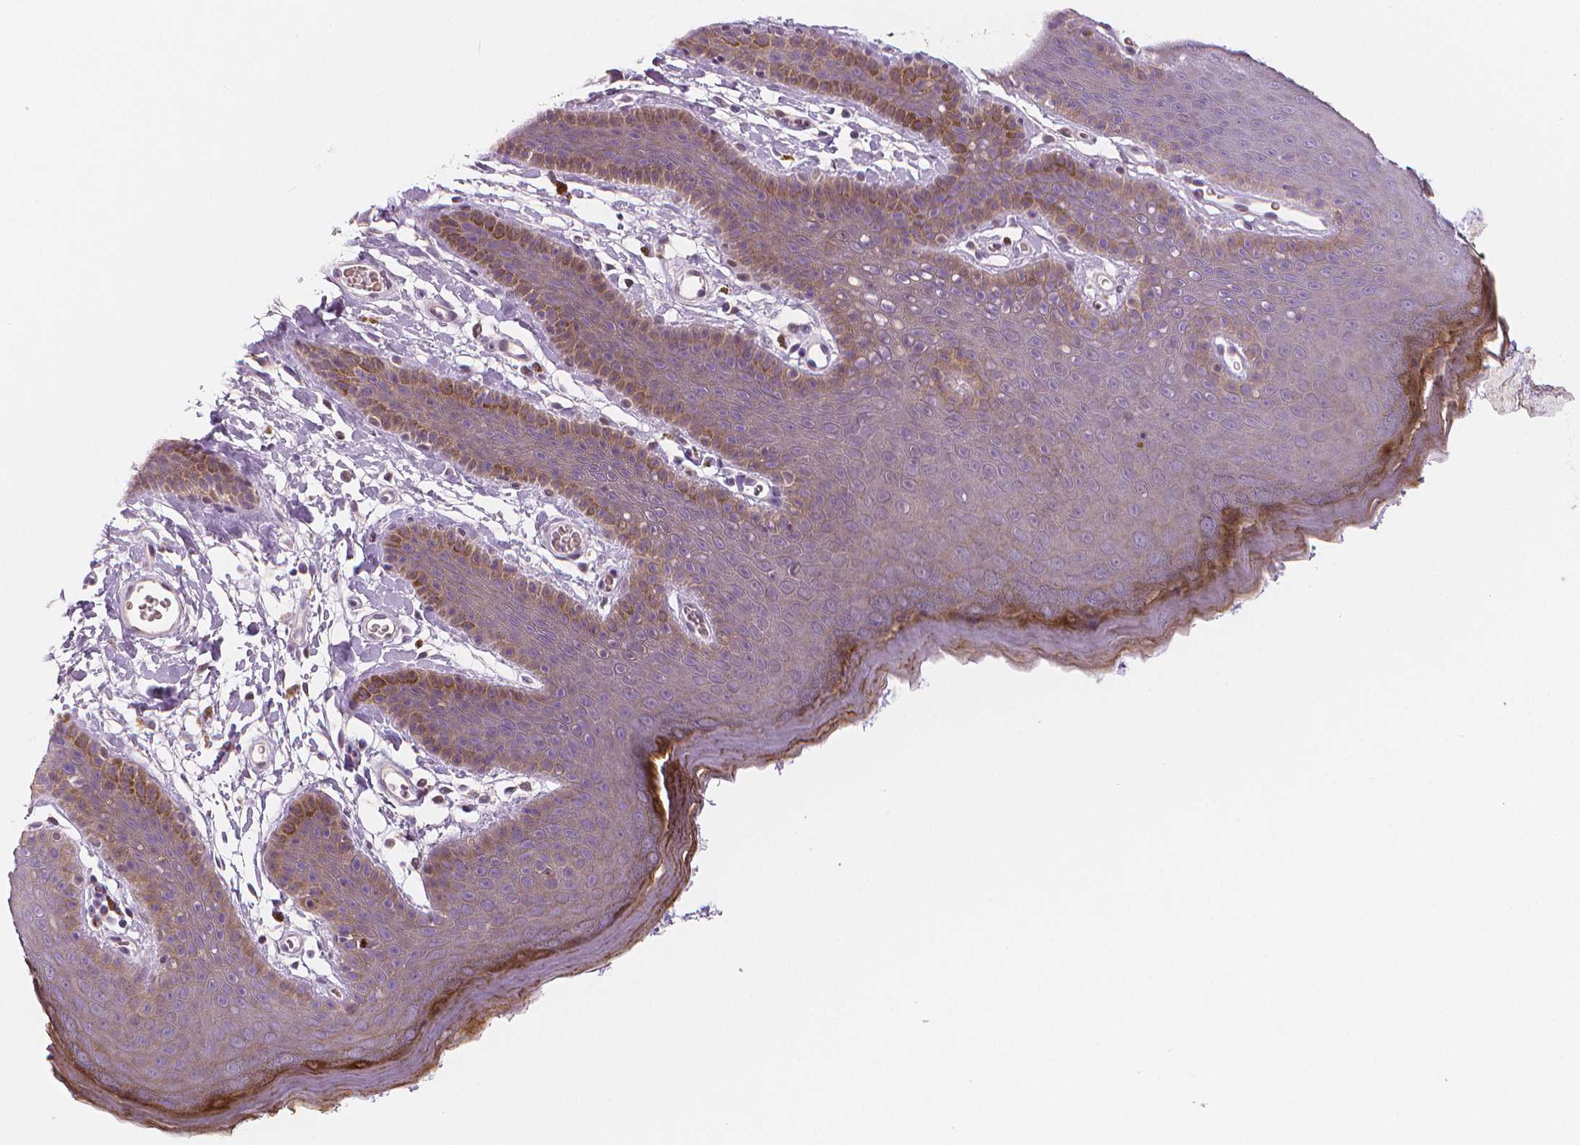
{"staining": {"intensity": "moderate", "quantity": "<25%", "location": "cytoplasmic/membranous"}, "tissue": "skin", "cell_type": "Epidermal cells", "image_type": "normal", "snomed": [{"axis": "morphology", "description": "Normal tissue, NOS"}, {"axis": "topography", "description": "Anal"}], "caption": "This image reveals normal skin stained with immunohistochemistry to label a protein in brown. The cytoplasmic/membranous of epidermal cells show moderate positivity for the protein. Nuclei are counter-stained blue.", "gene": "RNASE7", "patient": {"sex": "male", "age": 53}}